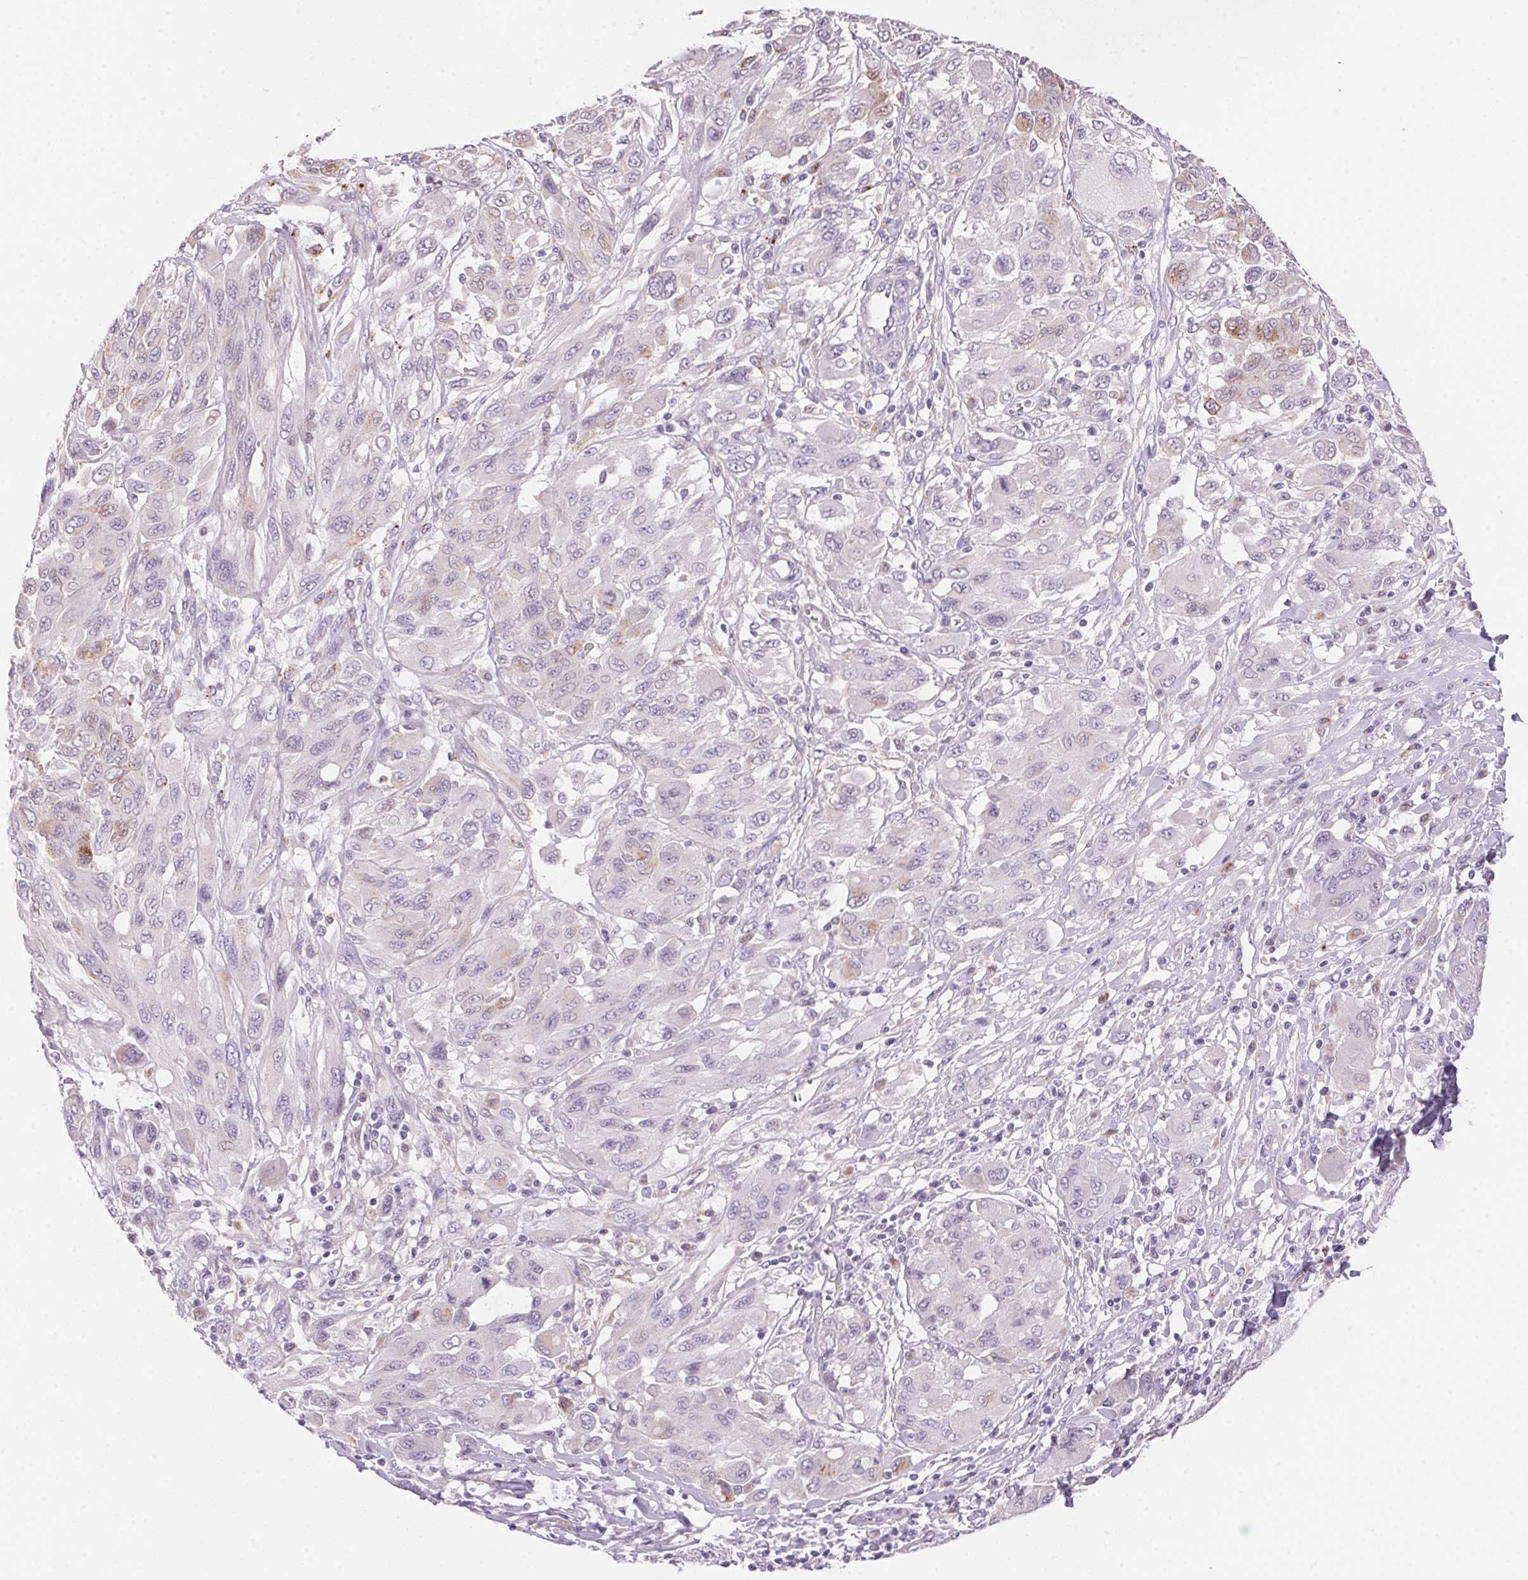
{"staining": {"intensity": "negative", "quantity": "none", "location": "none"}, "tissue": "melanoma", "cell_type": "Tumor cells", "image_type": "cancer", "snomed": [{"axis": "morphology", "description": "Malignant melanoma, NOS"}, {"axis": "topography", "description": "Skin"}], "caption": "Immunohistochemistry (IHC) photomicrograph of human melanoma stained for a protein (brown), which demonstrates no staining in tumor cells.", "gene": "TEKT1", "patient": {"sex": "female", "age": 91}}